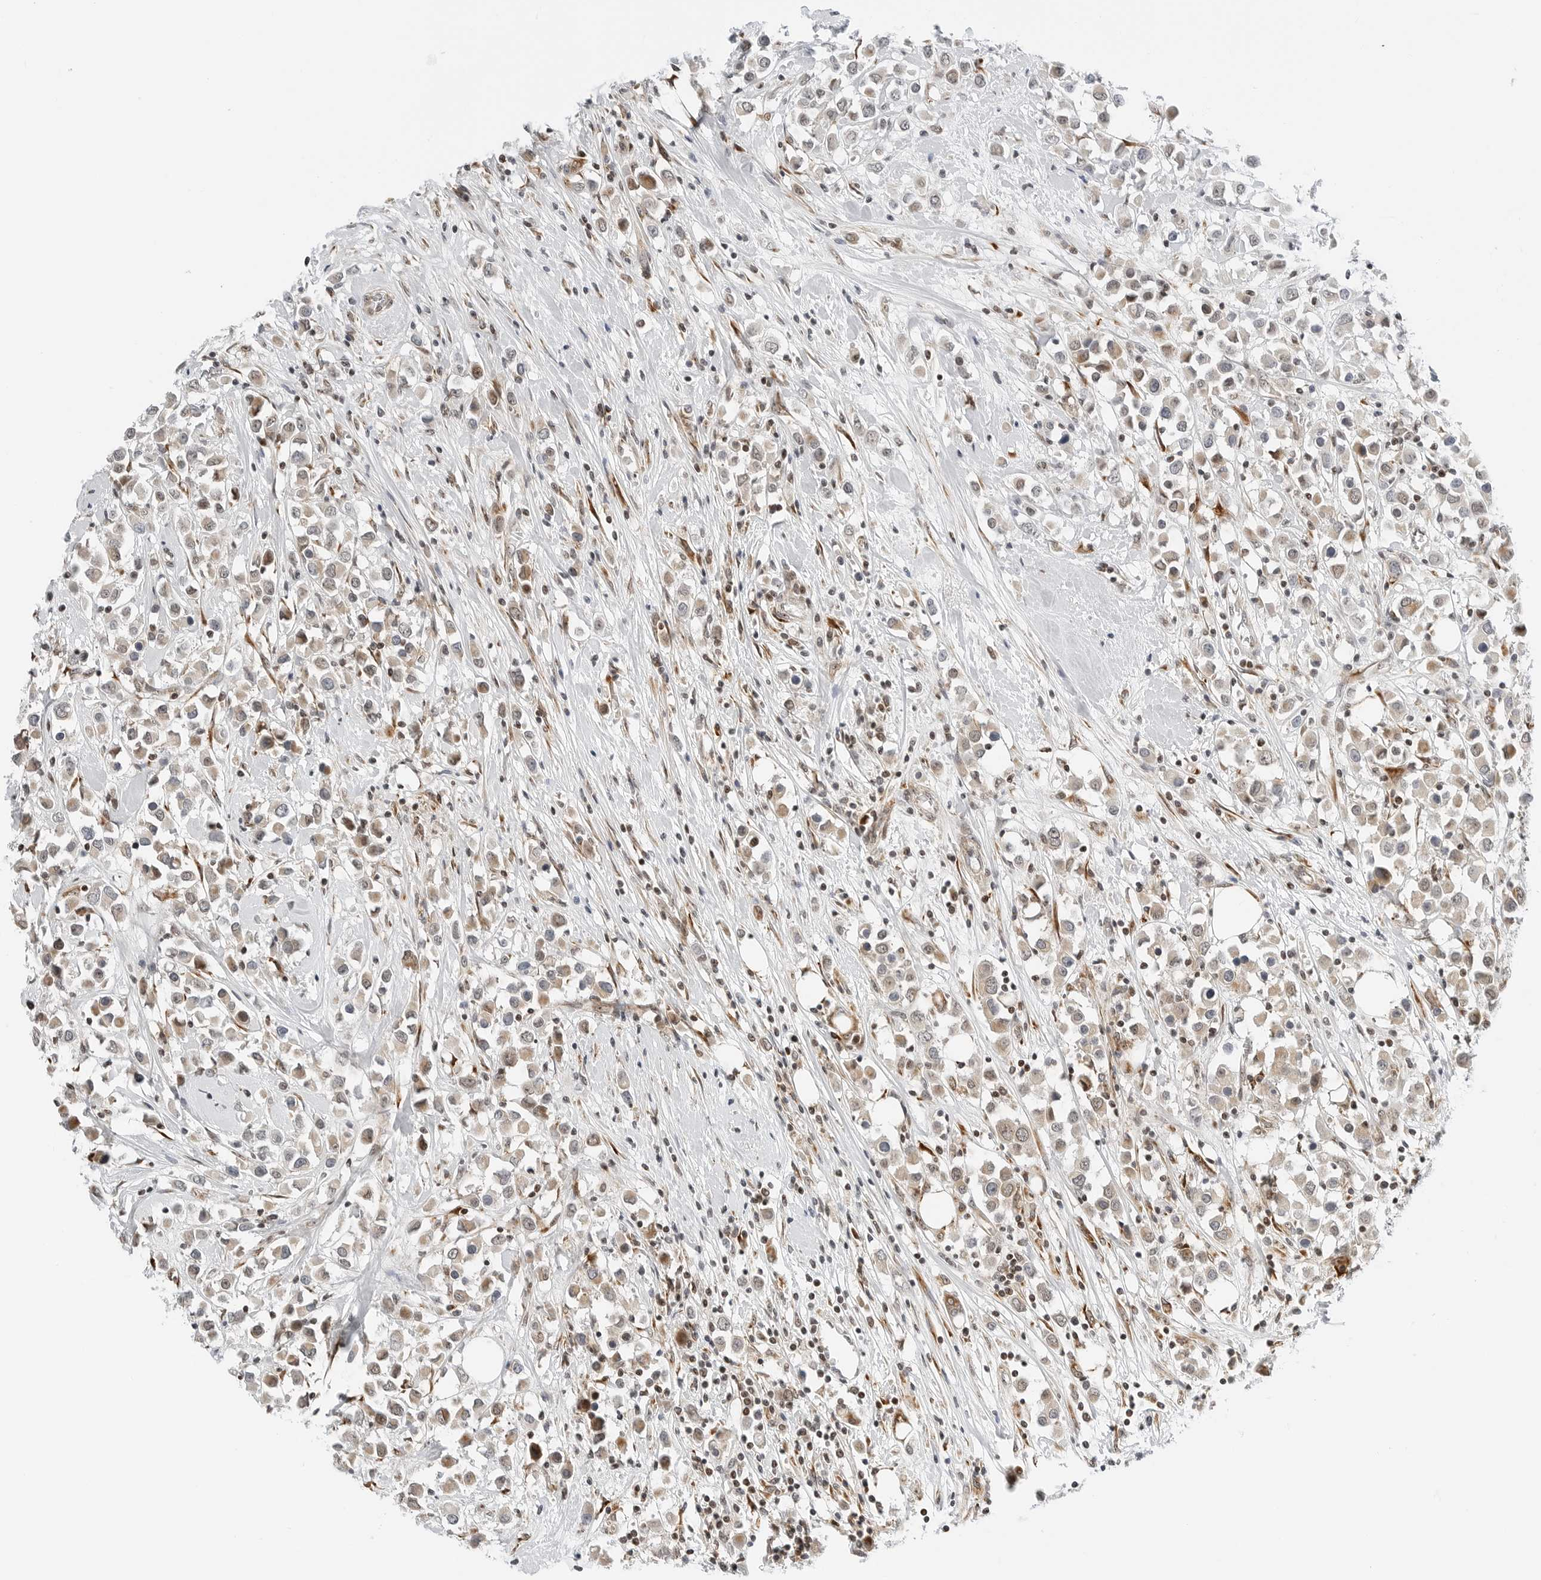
{"staining": {"intensity": "weak", "quantity": ">75%", "location": "cytoplasmic/membranous"}, "tissue": "breast cancer", "cell_type": "Tumor cells", "image_type": "cancer", "snomed": [{"axis": "morphology", "description": "Duct carcinoma"}, {"axis": "topography", "description": "Breast"}], "caption": "Tumor cells show low levels of weak cytoplasmic/membranous expression in about >75% of cells in human invasive ductal carcinoma (breast).", "gene": "RIMKLA", "patient": {"sex": "female", "age": 61}}